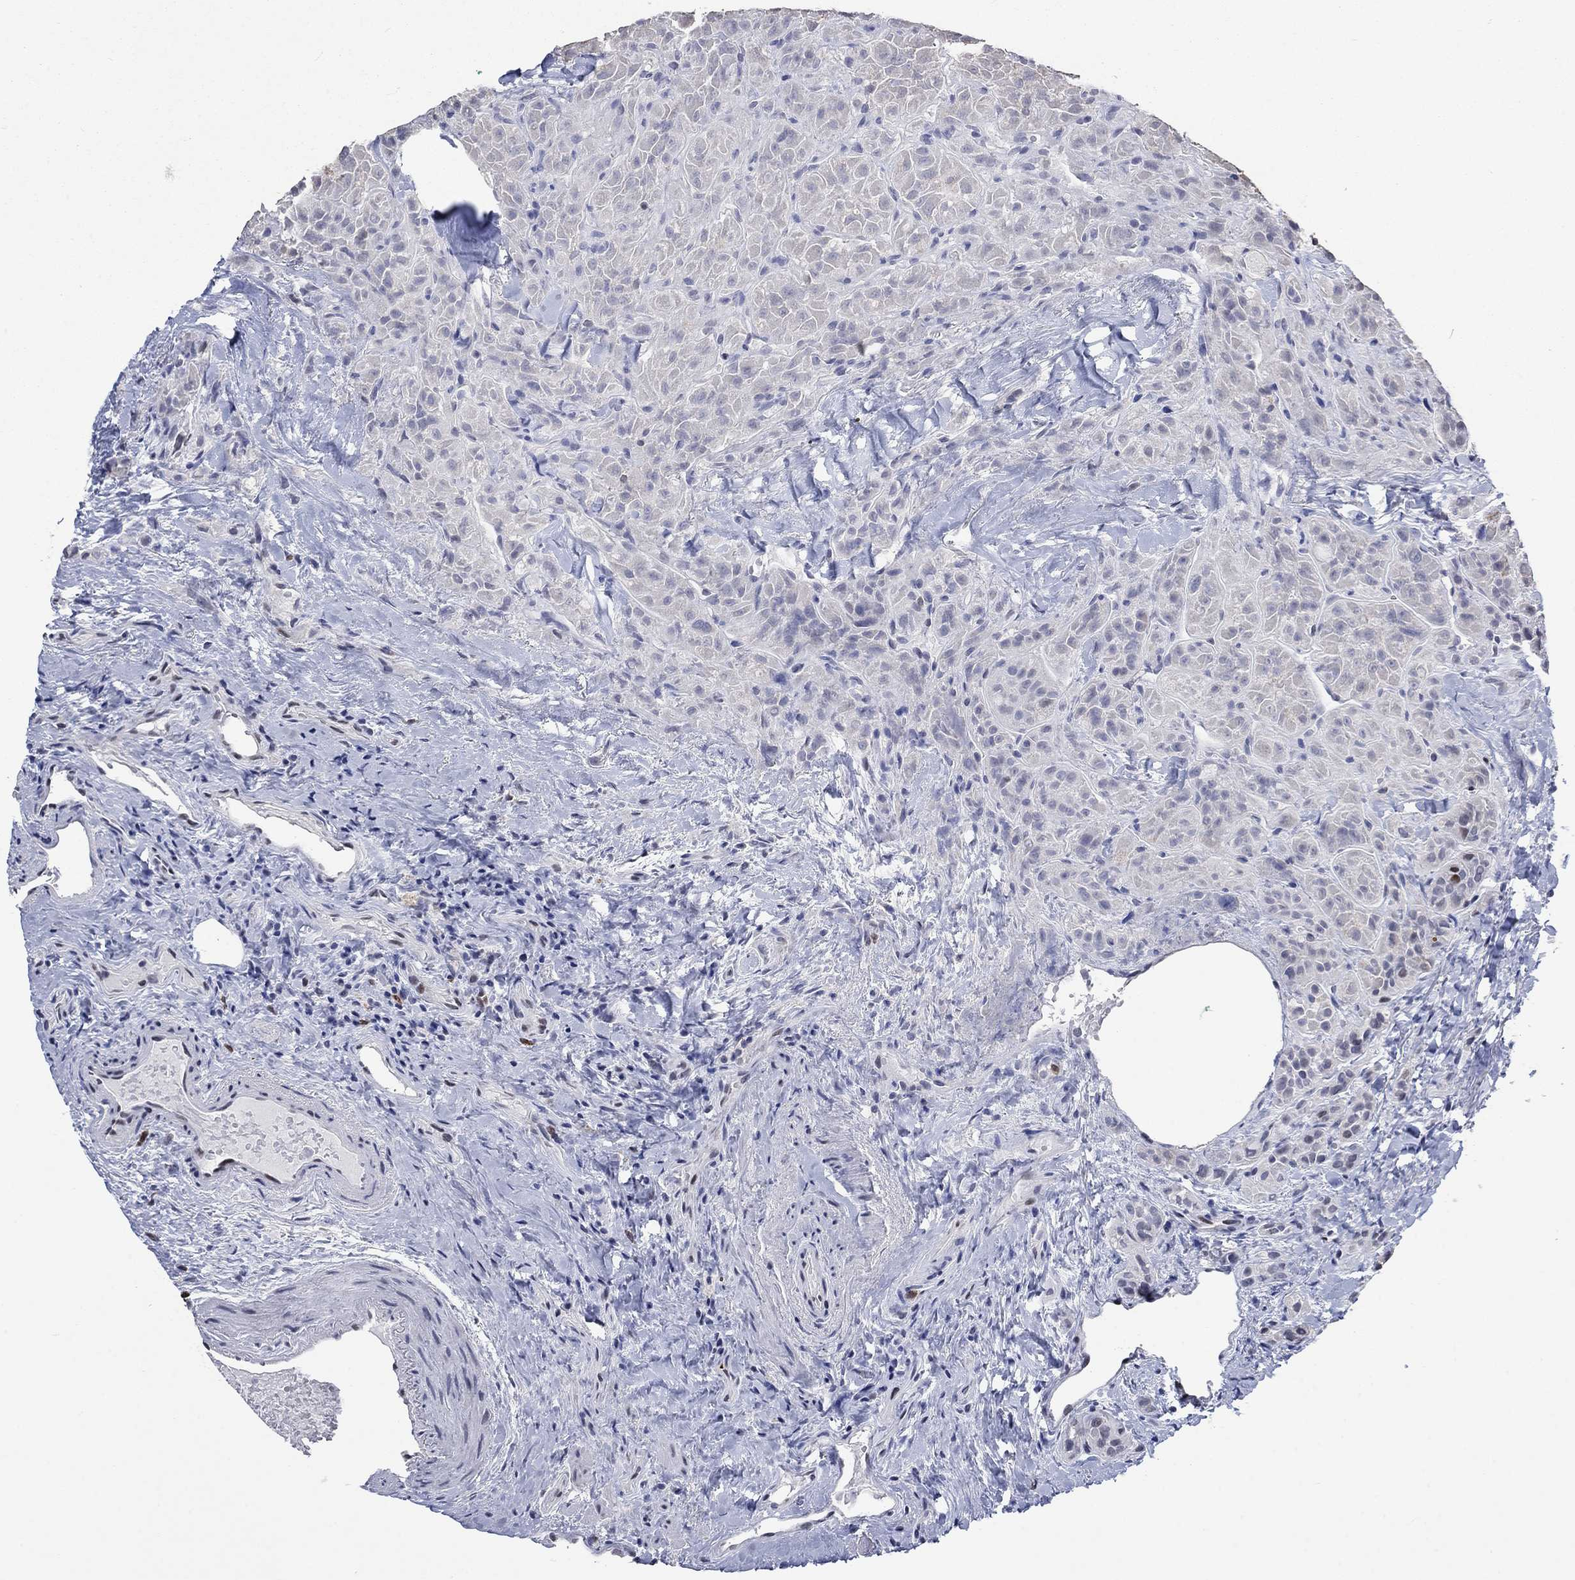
{"staining": {"intensity": "negative", "quantity": "none", "location": "none"}, "tissue": "thyroid cancer", "cell_type": "Tumor cells", "image_type": "cancer", "snomed": [{"axis": "morphology", "description": "Papillary adenocarcinoma, NOS"}, {"axis": "topography", "description": "Thyroid gland"}], "caption": "This micrograph is of thyroid cancer stained with immunohistochemistry to label a protein in brown with the nuclei are counter-stained blue. There is no positivity in tumor cells. Nuclei are stained in blue.", "gene": "HCFC1", "patient": {"sex": "female", "age": 45}}